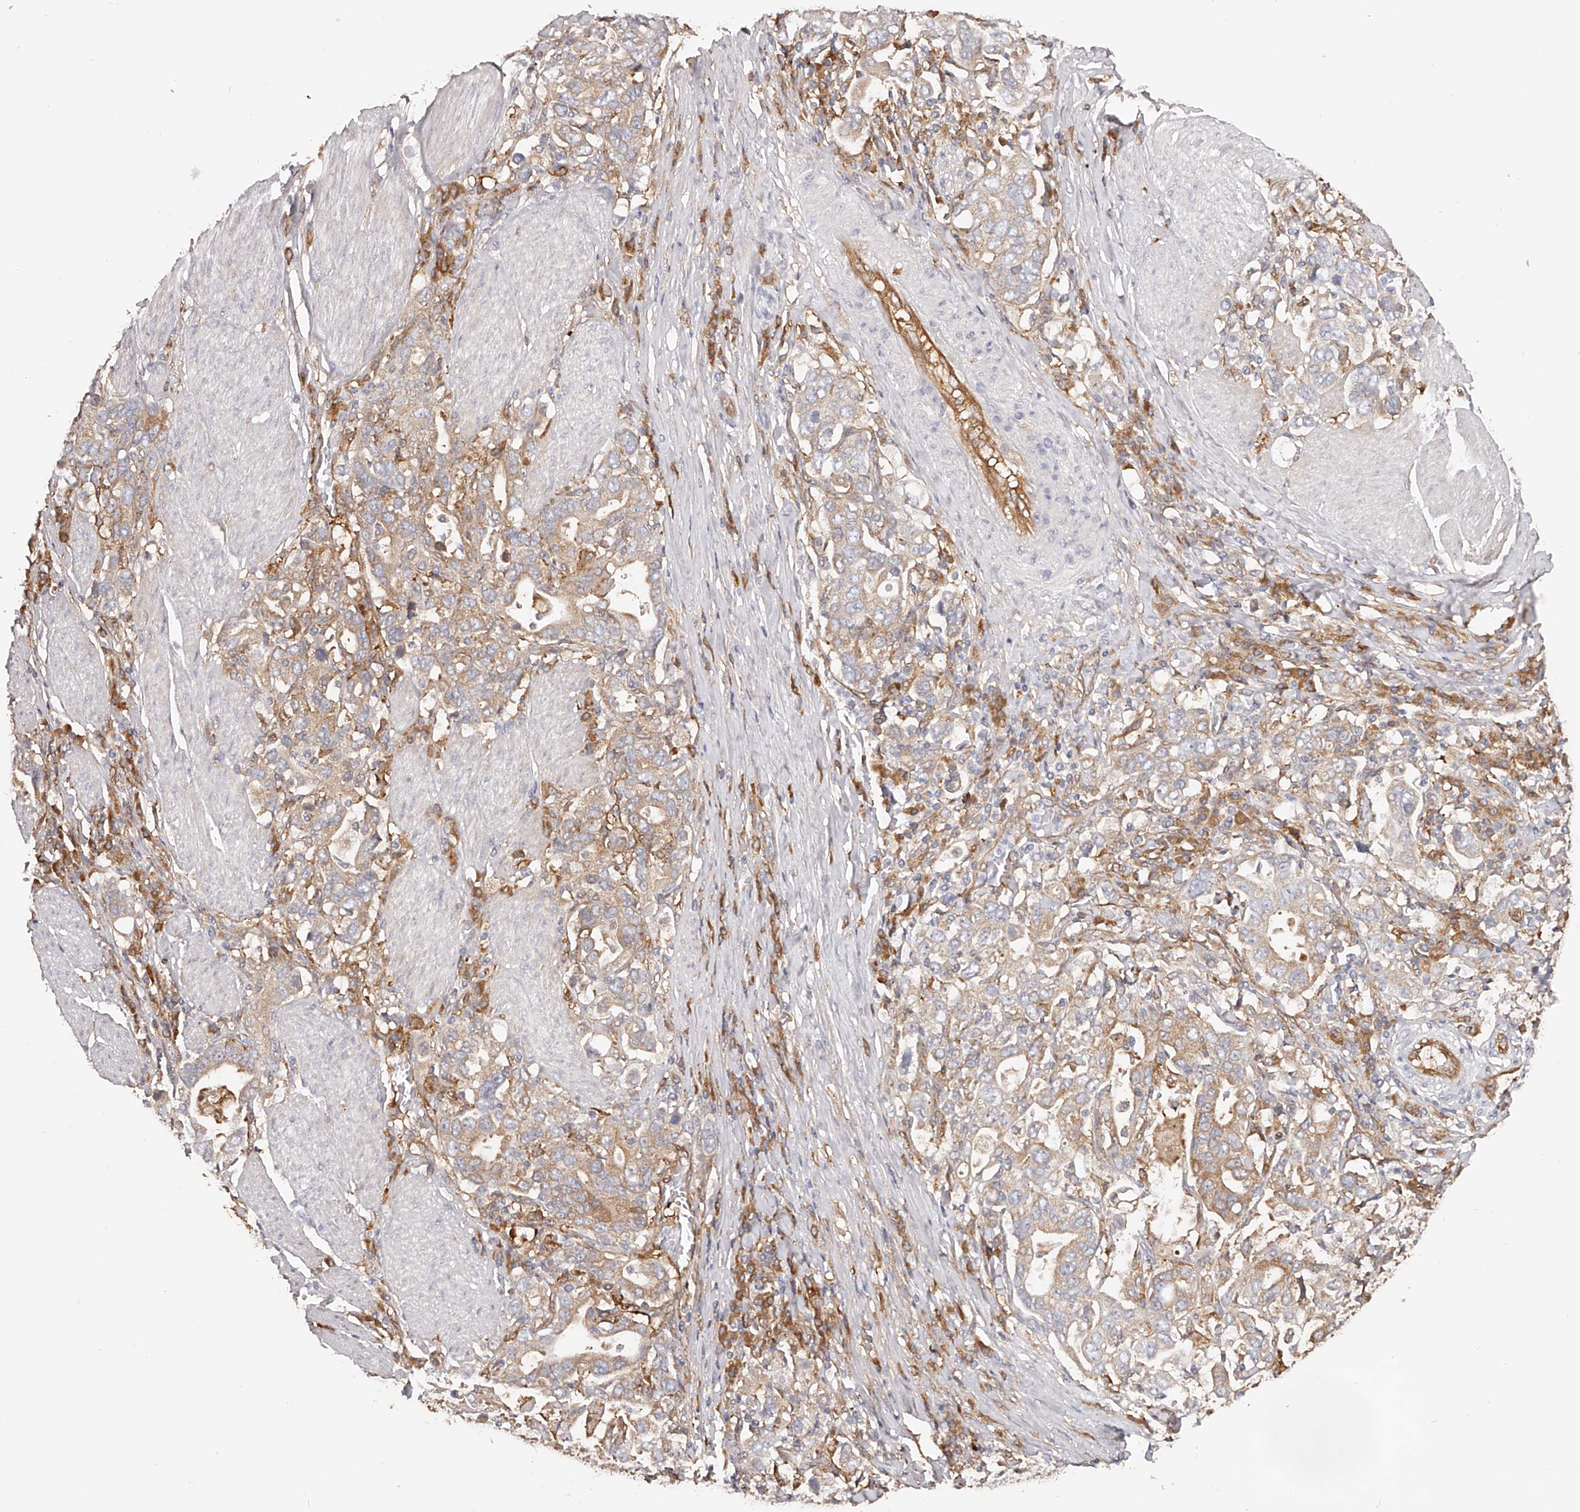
{"staining": {"intensity": "weak", "quantity": ">75%", "location": "cytoplasmic/membranous"}, "tissue": "stomach cancer", "cell_type": "Tumor cells", "image_type": "cancer", "snomed": [{"axis": "morphology", "description": "Adenocarcinoma, NOS"}, {"axis": "topography", "description": "Stomach, upper"}], "caption": "Stomach cancer (adenocarcinoma) tissue exhibits weak cytoplasmic/membranous positivity in about >75% of tumor cells, visualized by immunohistochemistry. (Stains: DAB in brown, nuclei in blue, Microscopy: brightfield microscopy at high magnification).", "gene": "LAP3", "patient": {"sex": "male", "age": 62}}